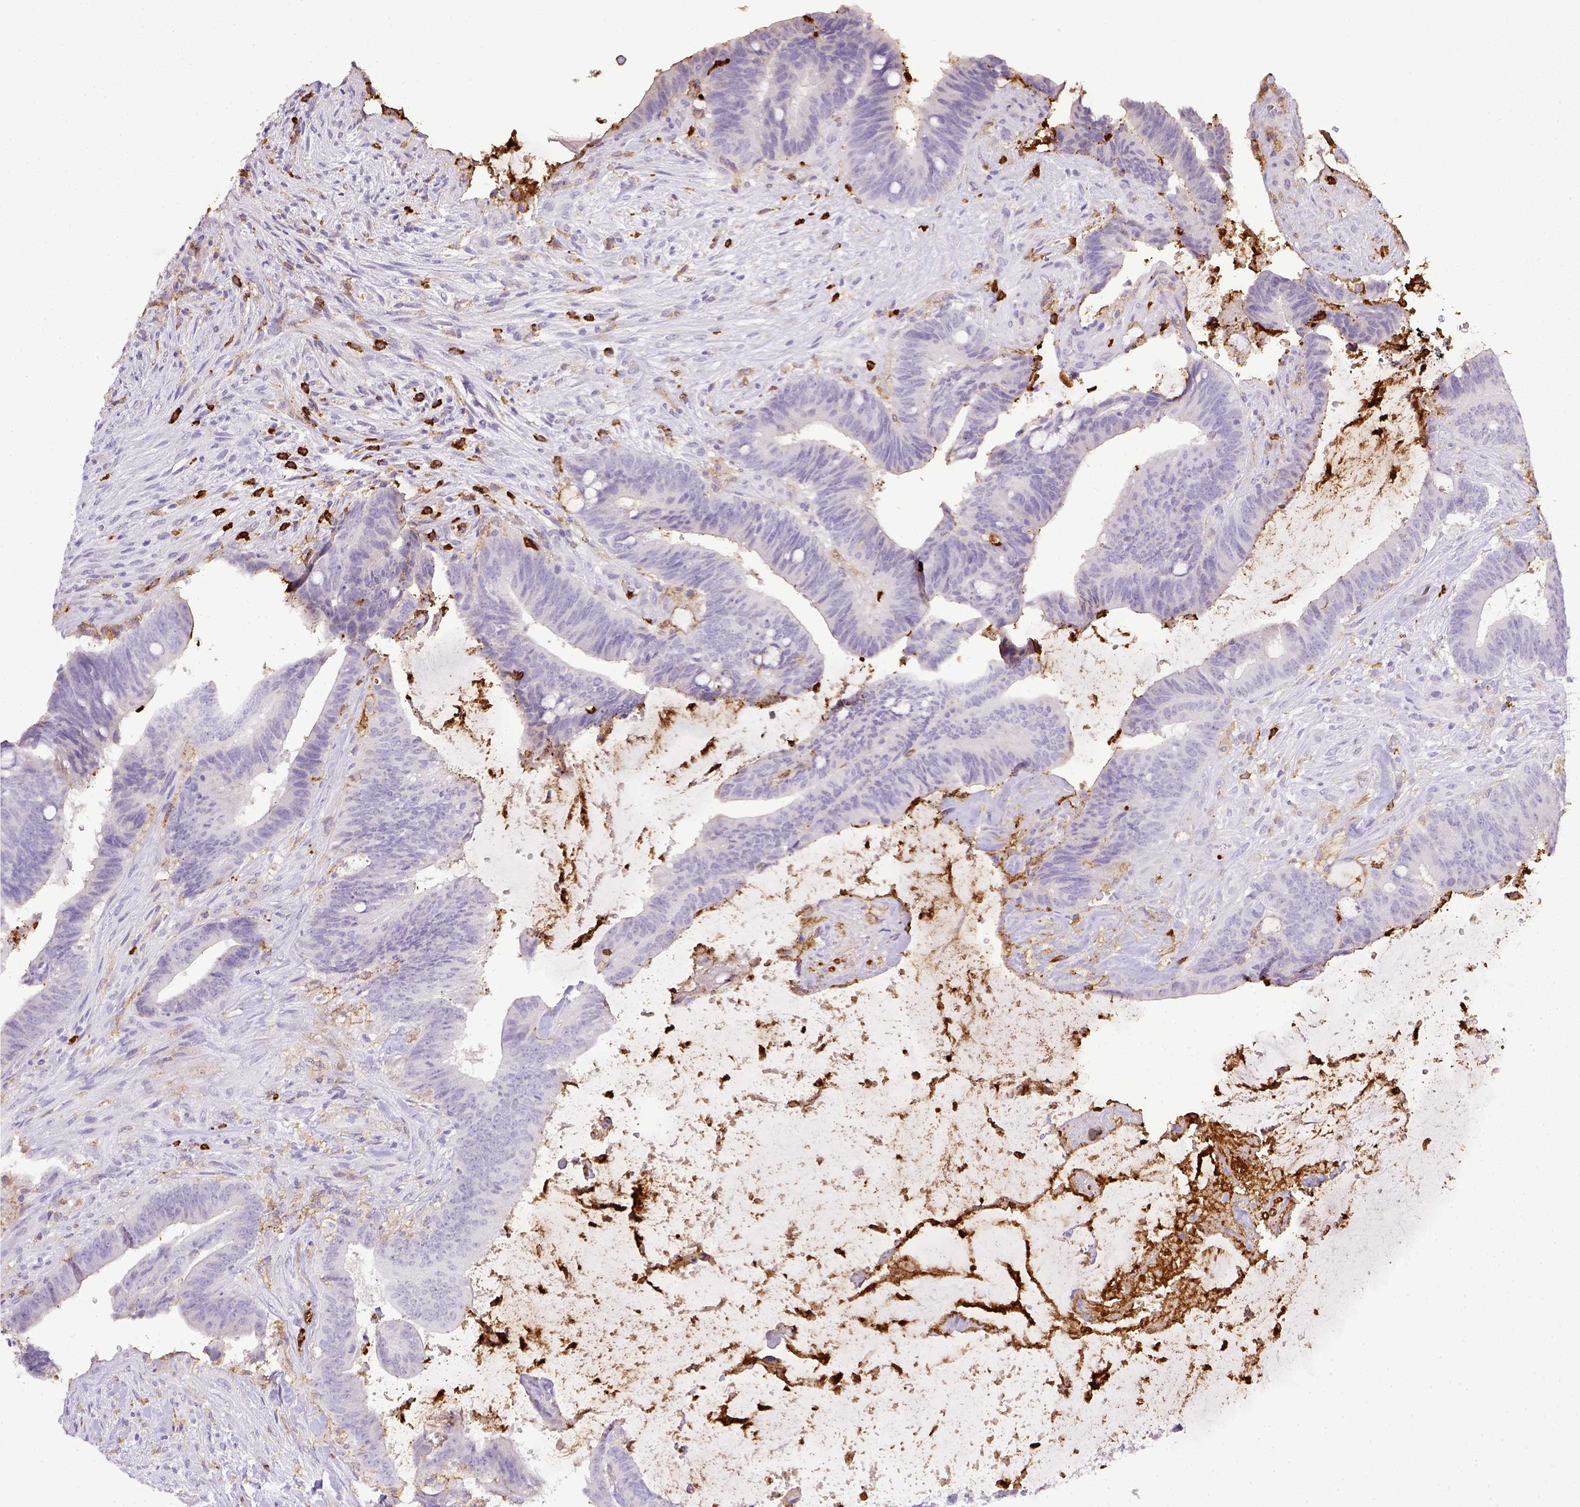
{"staining": {"intensity": "negative", "quantity": "none", "location": "none"}, "tissue": "colorectal cancer", "cell_type": "Tumor cells", "image_type": "cancer", "snomed": [{"axis": "morphology", "description": "Adenocarcinoma, NOS"}, {"axis": "topography", "description": "Colon"}], "caption": "Human colorectal cancer (adenocarcinoma) stained for a protein using IHC displays no positivity in tumor cells.", "gene": "ITGAM", "patient": {"sex": "female", "age": 43}}